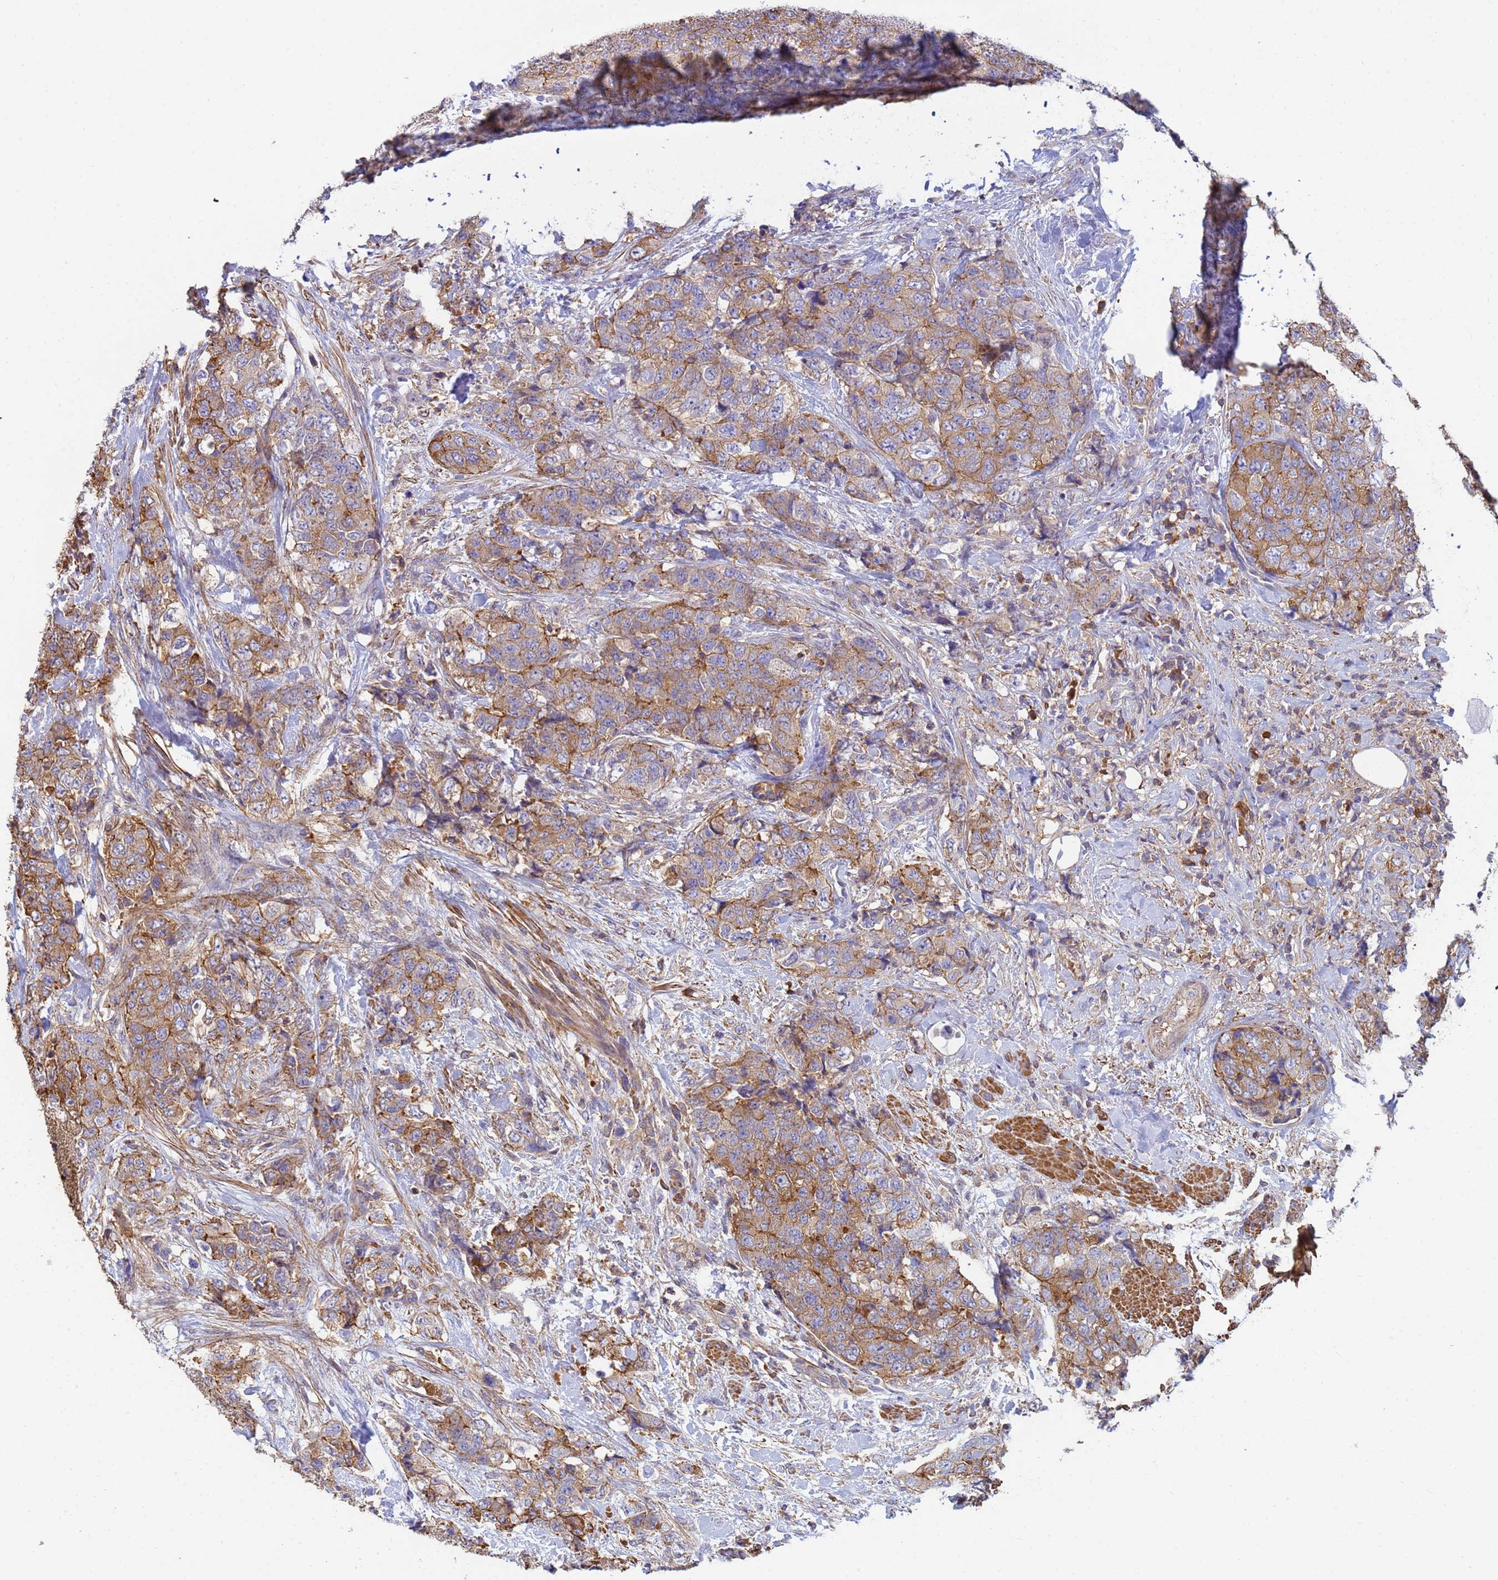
{"staining": {"intensity": "moderate", "quantity": ">75%", "location": "cytoplasmic/membranous"}, "tissue": "urothelial cancer", "cell_type": "Tumor cells", "image_type": "cancer", "snomed": [{"axis": "morphology", "description": "Urothelial carcinoma, High grade"}, {"axis": "topography", "description": "Urinary bladder"}], "caption": "Immunohistochemical staining of human urothelial cancer demonstrates medium levels of moderate cytoplasmic/membranous positivity in about >75% of tumor cells.", "gene": "ZNG1B", "patient": {"sex": "female", "age": 78}}